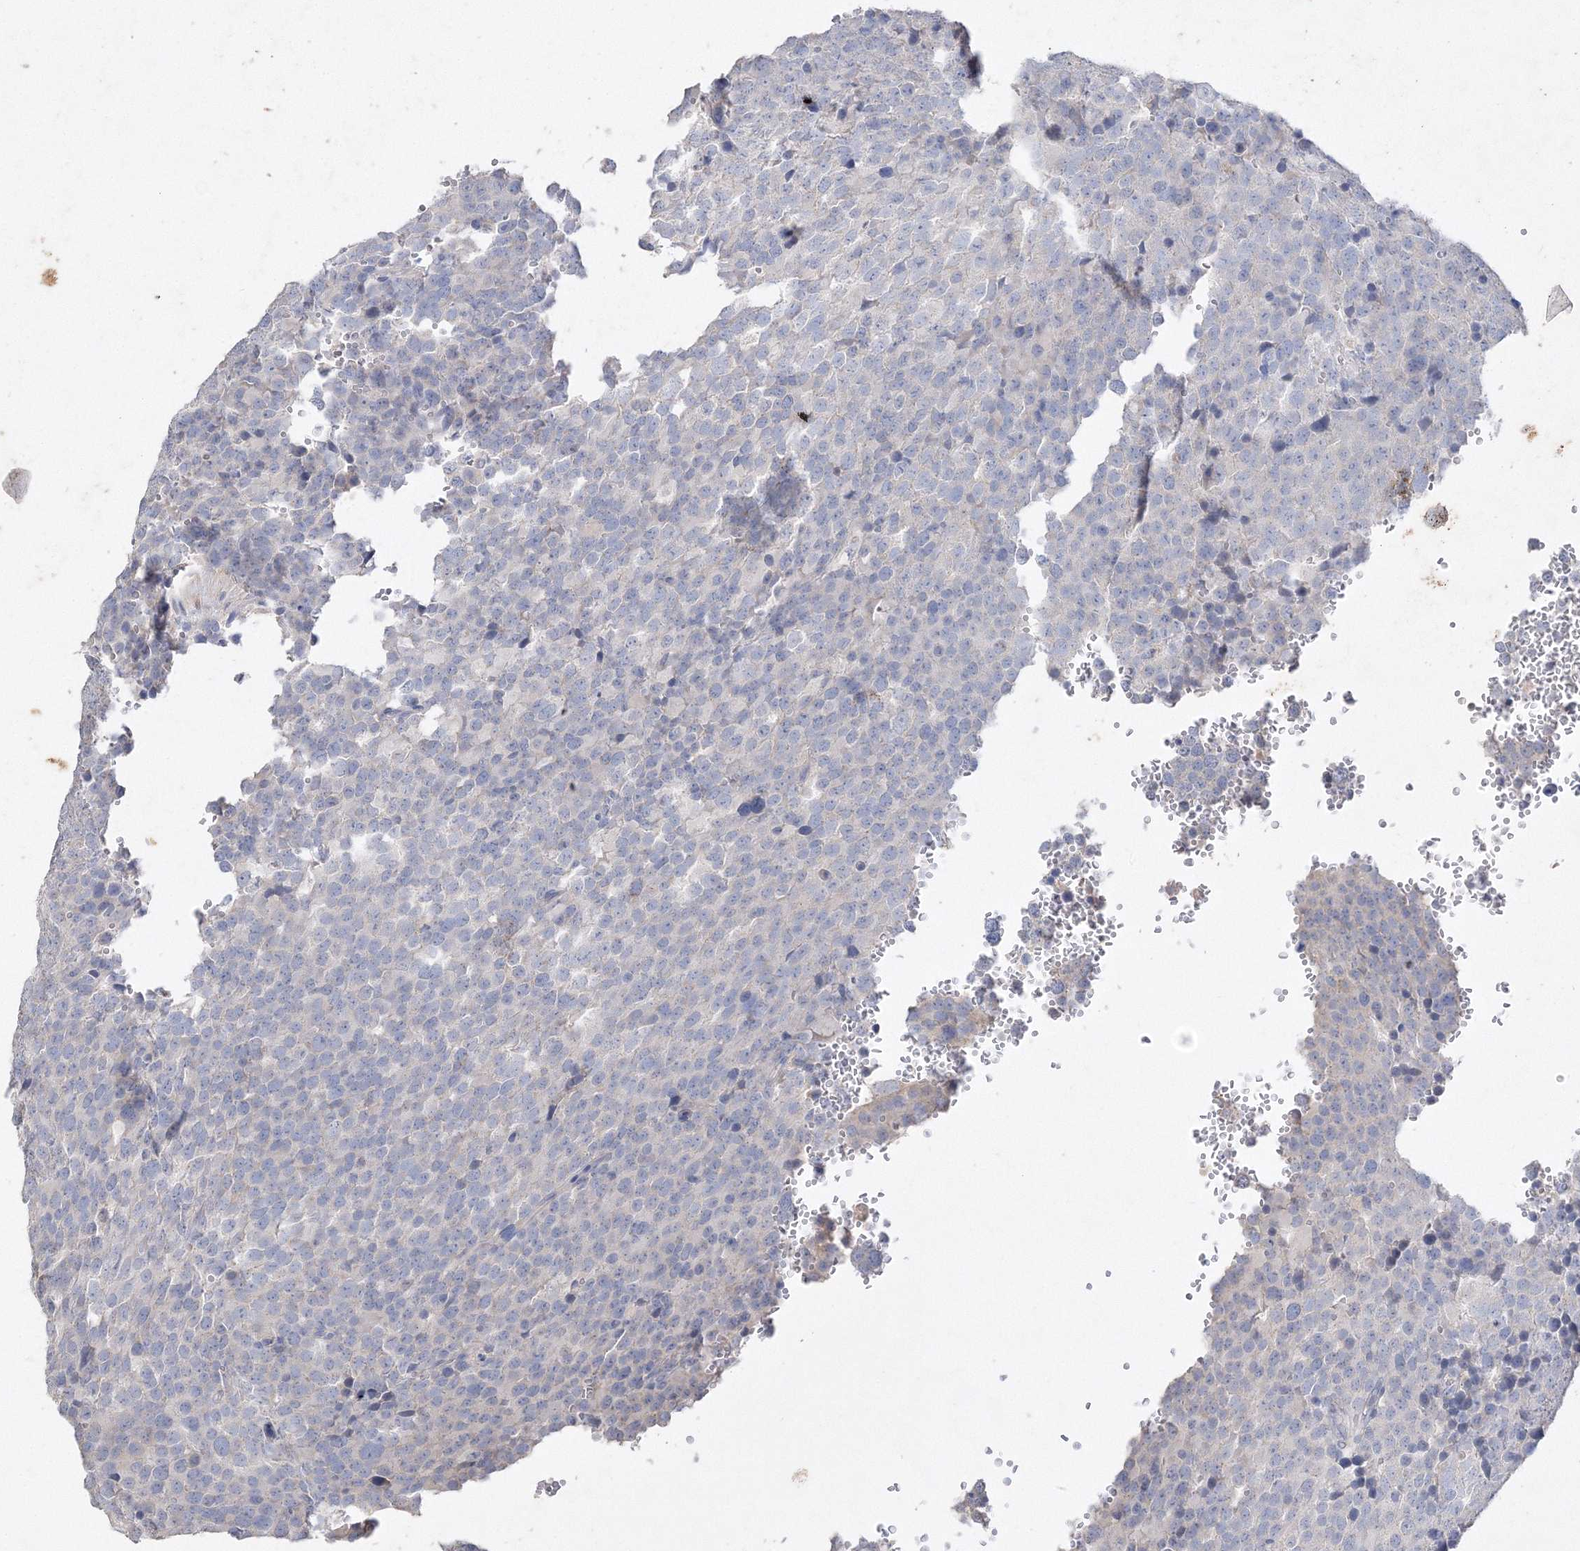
{"staining": {"intensity": "negative", "quantity": "none", "location": "none"}, "tissue": "testis cancer", "cell_type": "Tumor cells", "image_type": "cancer", "snomed": [{"axis": "morphology", "description": "Seminoma, NOS"}, {"axis": "topography", "description": "Testis"}], "caption": "There is no significant staining in tumor cells of seminoma (testis).", "gene": "GLS", "patient": {"sex": "male", "age": 71}}